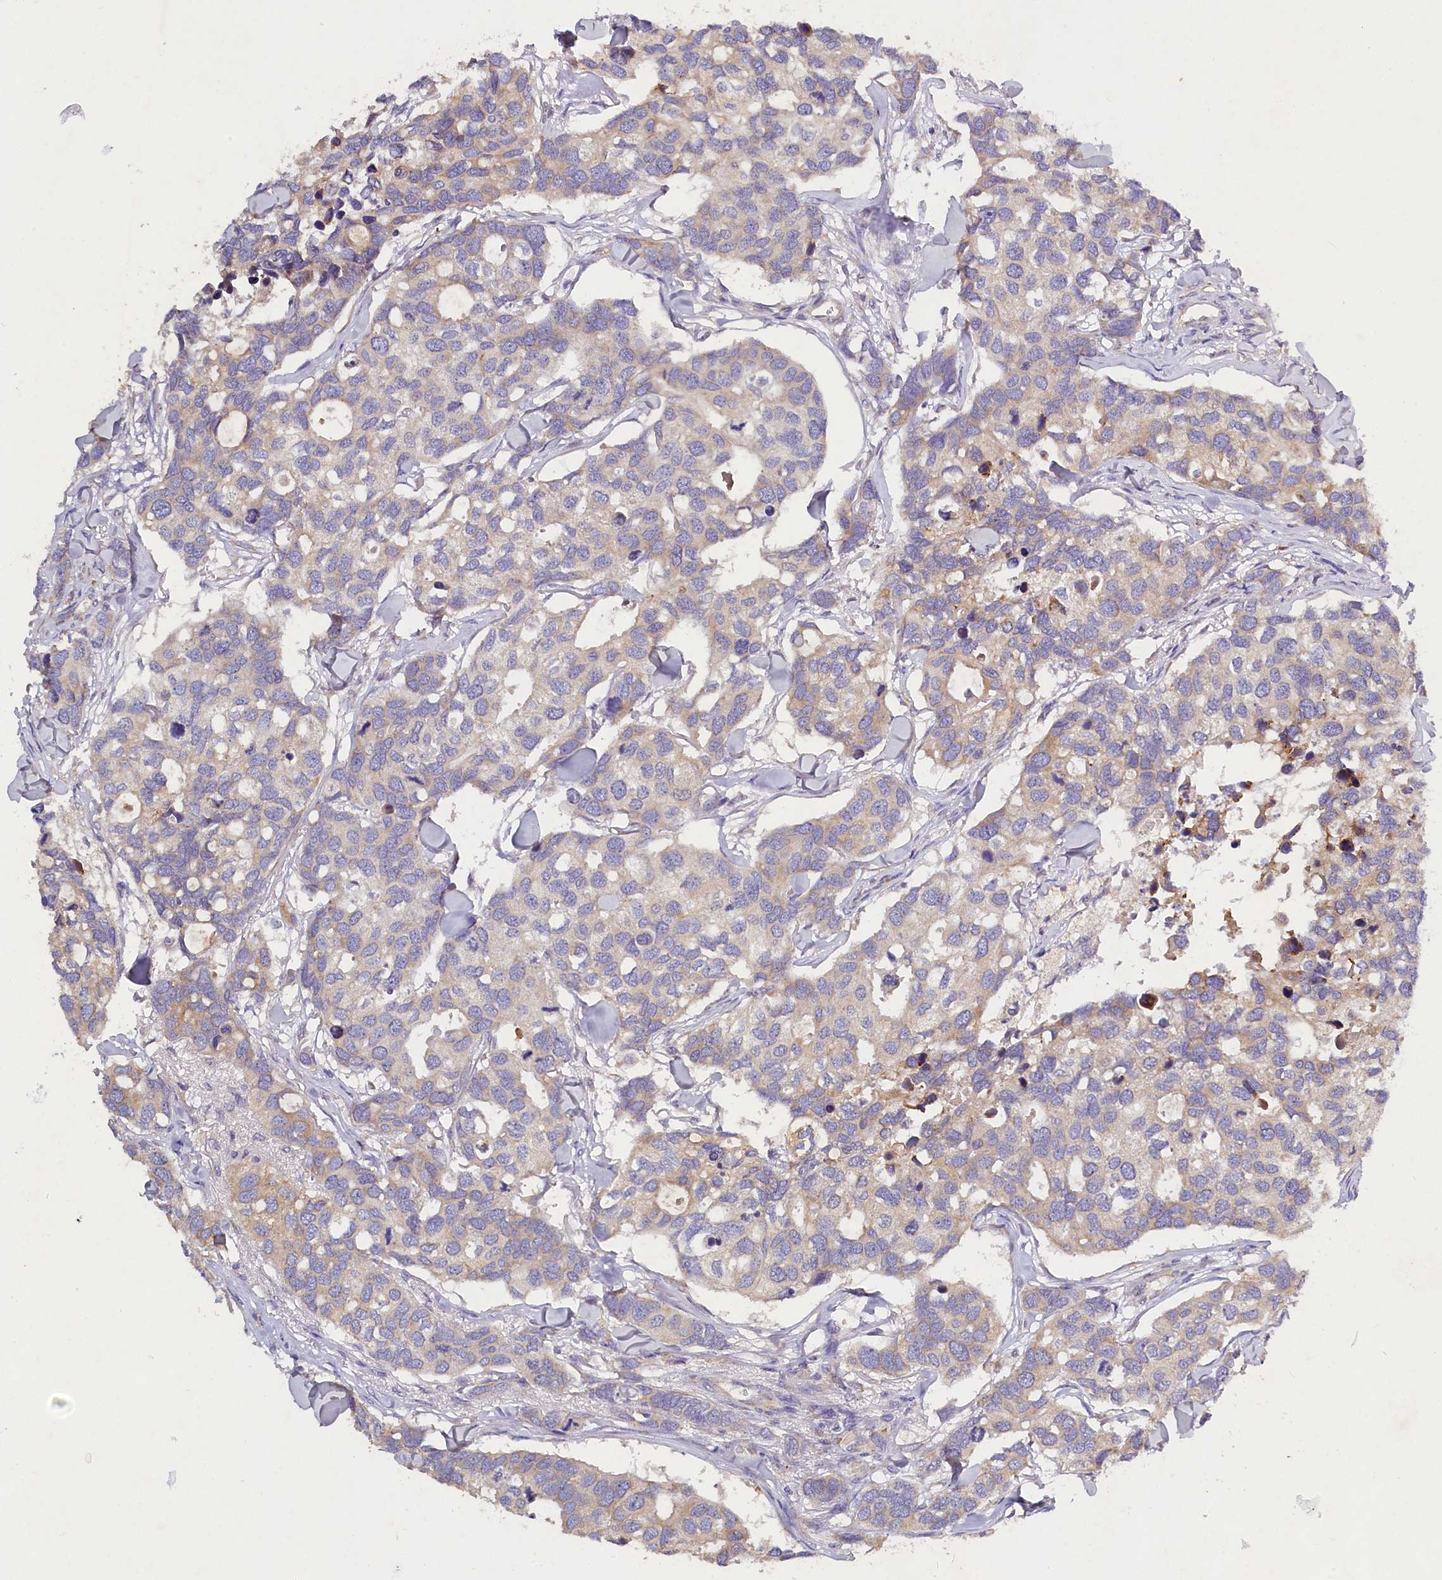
{"staining": {"intensity": "weak", "quantity": "<25%", "location": "cytoplasmic/membranous"}, "tissue": "breast cancer", "cell_type": "Tumor cells", "image_type": "cancer", "snomed": [{"axis": "morphology", "description": "Duct carcinoma"}, {"axis": "topography", "description": "Breast"}], "caption": "A photomicrograph of human breast invasive ductal carcinoma is negative for staining in tumor cells. (DAB (3,3'-diaminobenzidine) immunohistochemistry with hematoxylin counter stain).", "gene": "ST7L", "patient": {"sex": "female", "age": 83}}